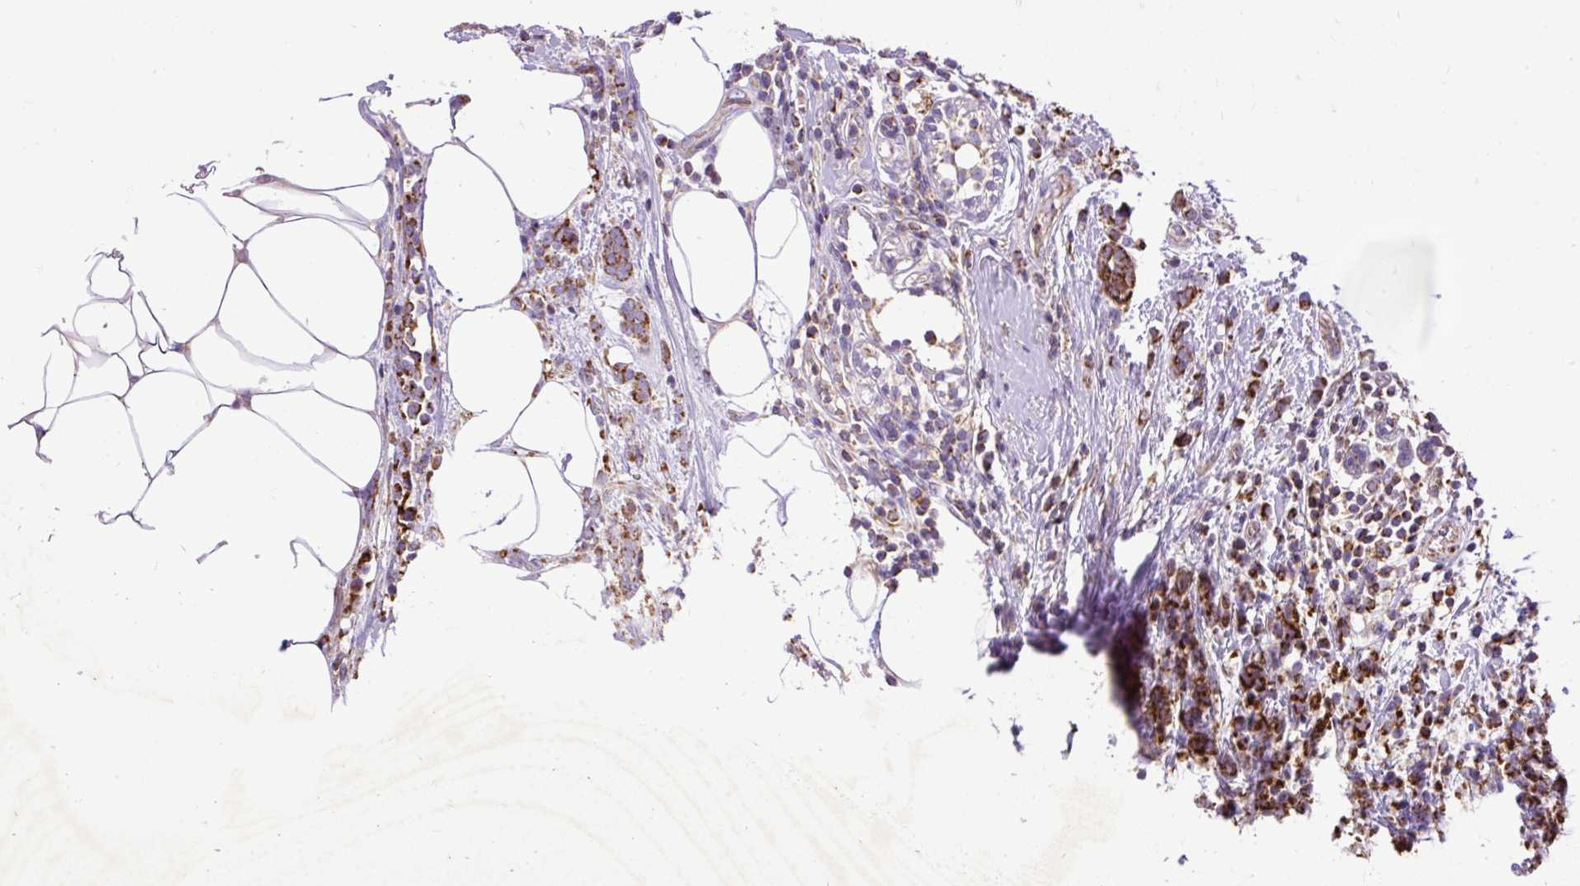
{"staining": {"intensity": "strong", "quantity": ">75%", "location": "cytoplasmic/membranous"}, "tissue": "breast cancer", "cell_type": "Tumor cells", "image_type": "cancer", "snomed": [{"axis": "morphology", "description": "Lobular carcinoma"}, {"axis": "topography", "description": "Breast"}], "caption": "Breast lobular carcinoma stained with a protein marker exhibits strong staining in tumor cells.", "gene": "TOMM40", "patient": {"sex": "female", "age": 58}}